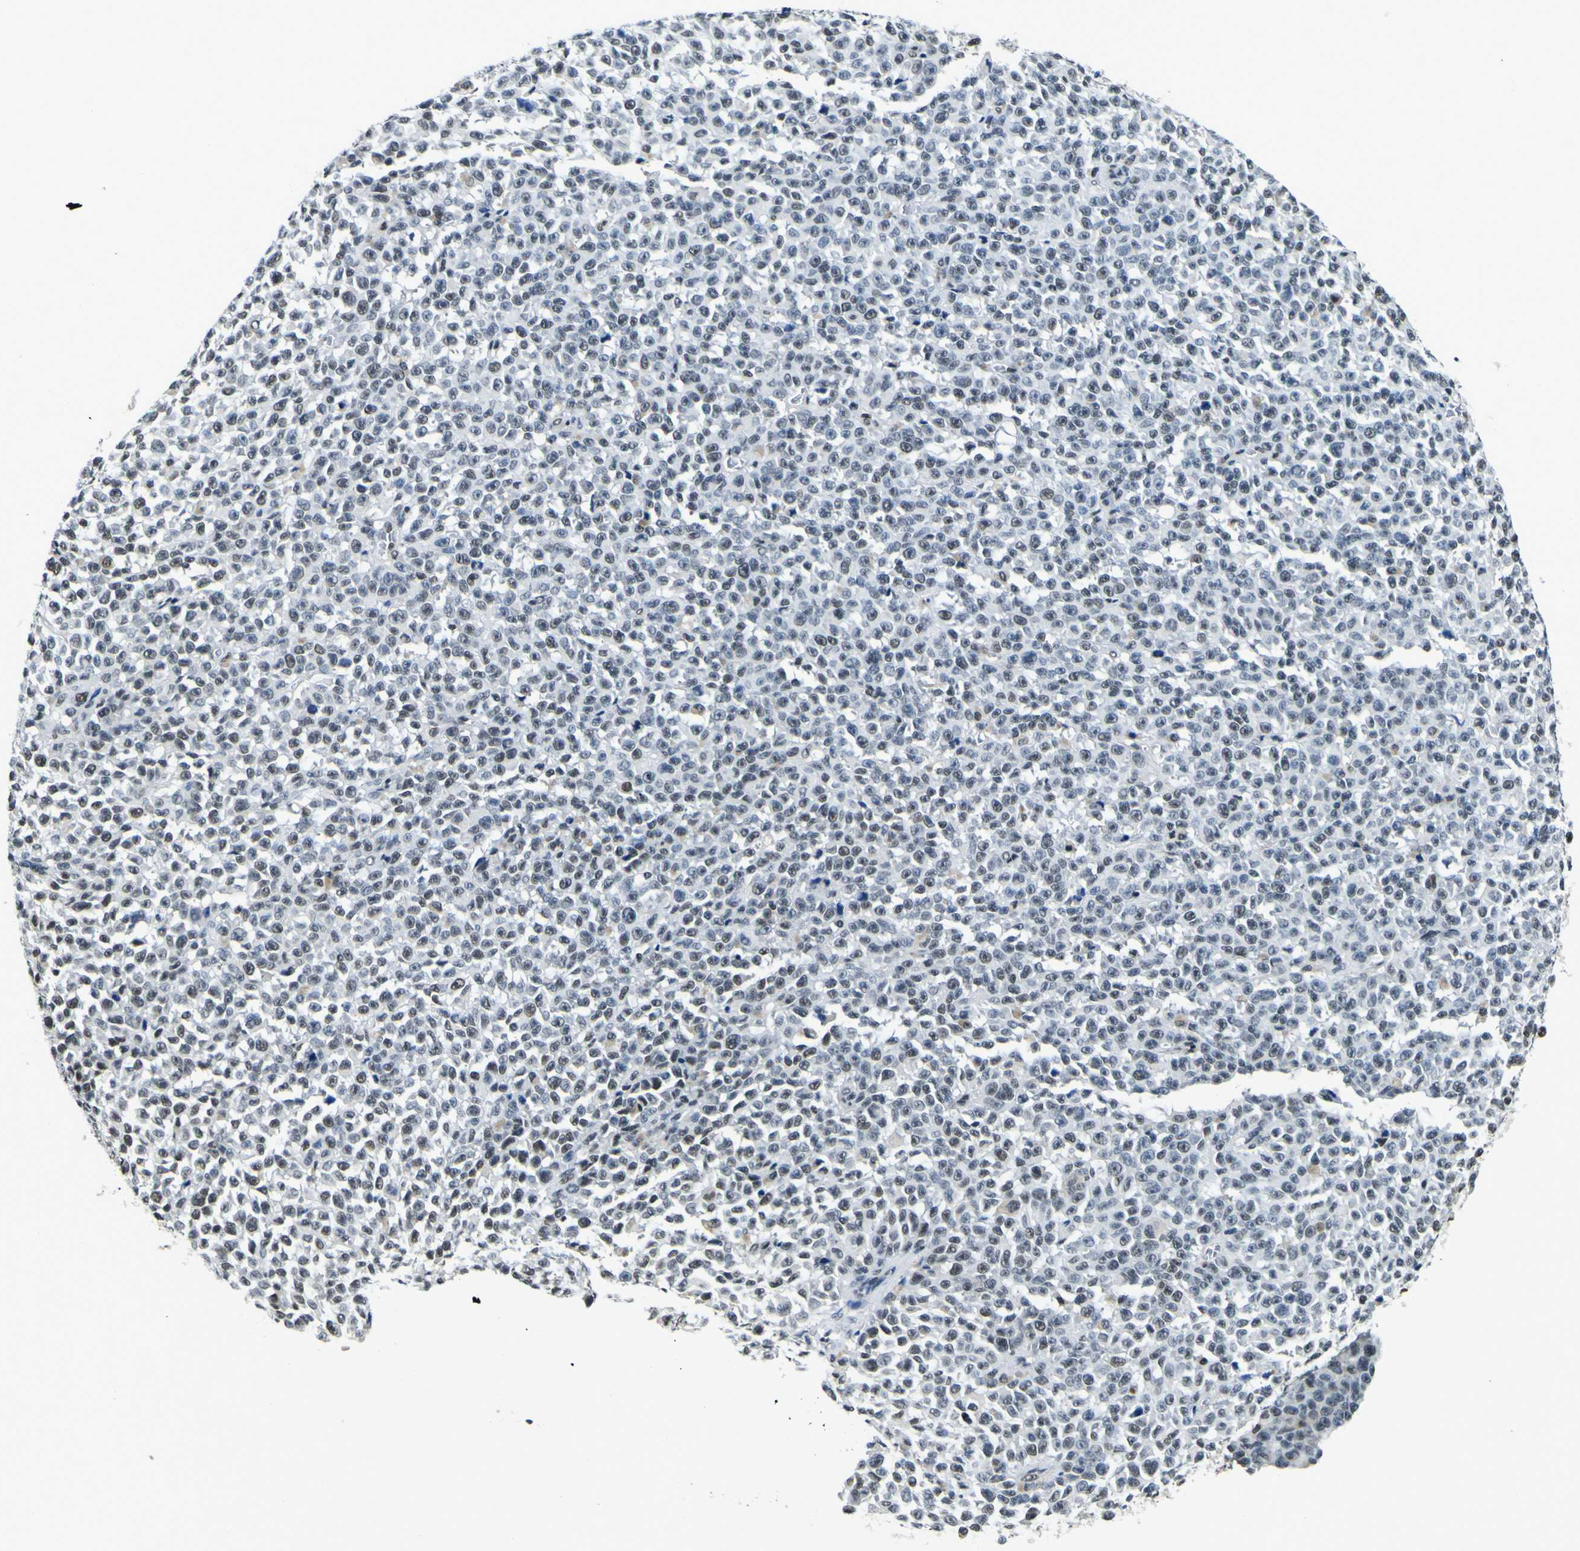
{"staining": {"intensity": "moderate", "quantity": ">75%", "location": "nuclear"}, "tissue": "melanoma", "cell_type": "Tumor cells", "image_type": "cancer", "snomed": [{"axis": "morphology", "description": "Malignant melanoma, NOS"}, {"axis": "topography", "description": "Skin"}], "caption": "Immunohistochemistry (IHC) histopathology image of neoplastic tissue: malignant melanoma stained using IHC reveals medium levels of moderate protein expression localized specifically in the nuclear of tumor cells, appearing as a nuclear brown color.", "gene": "SP1", "patient": {"sex": "female", "age": 82}}